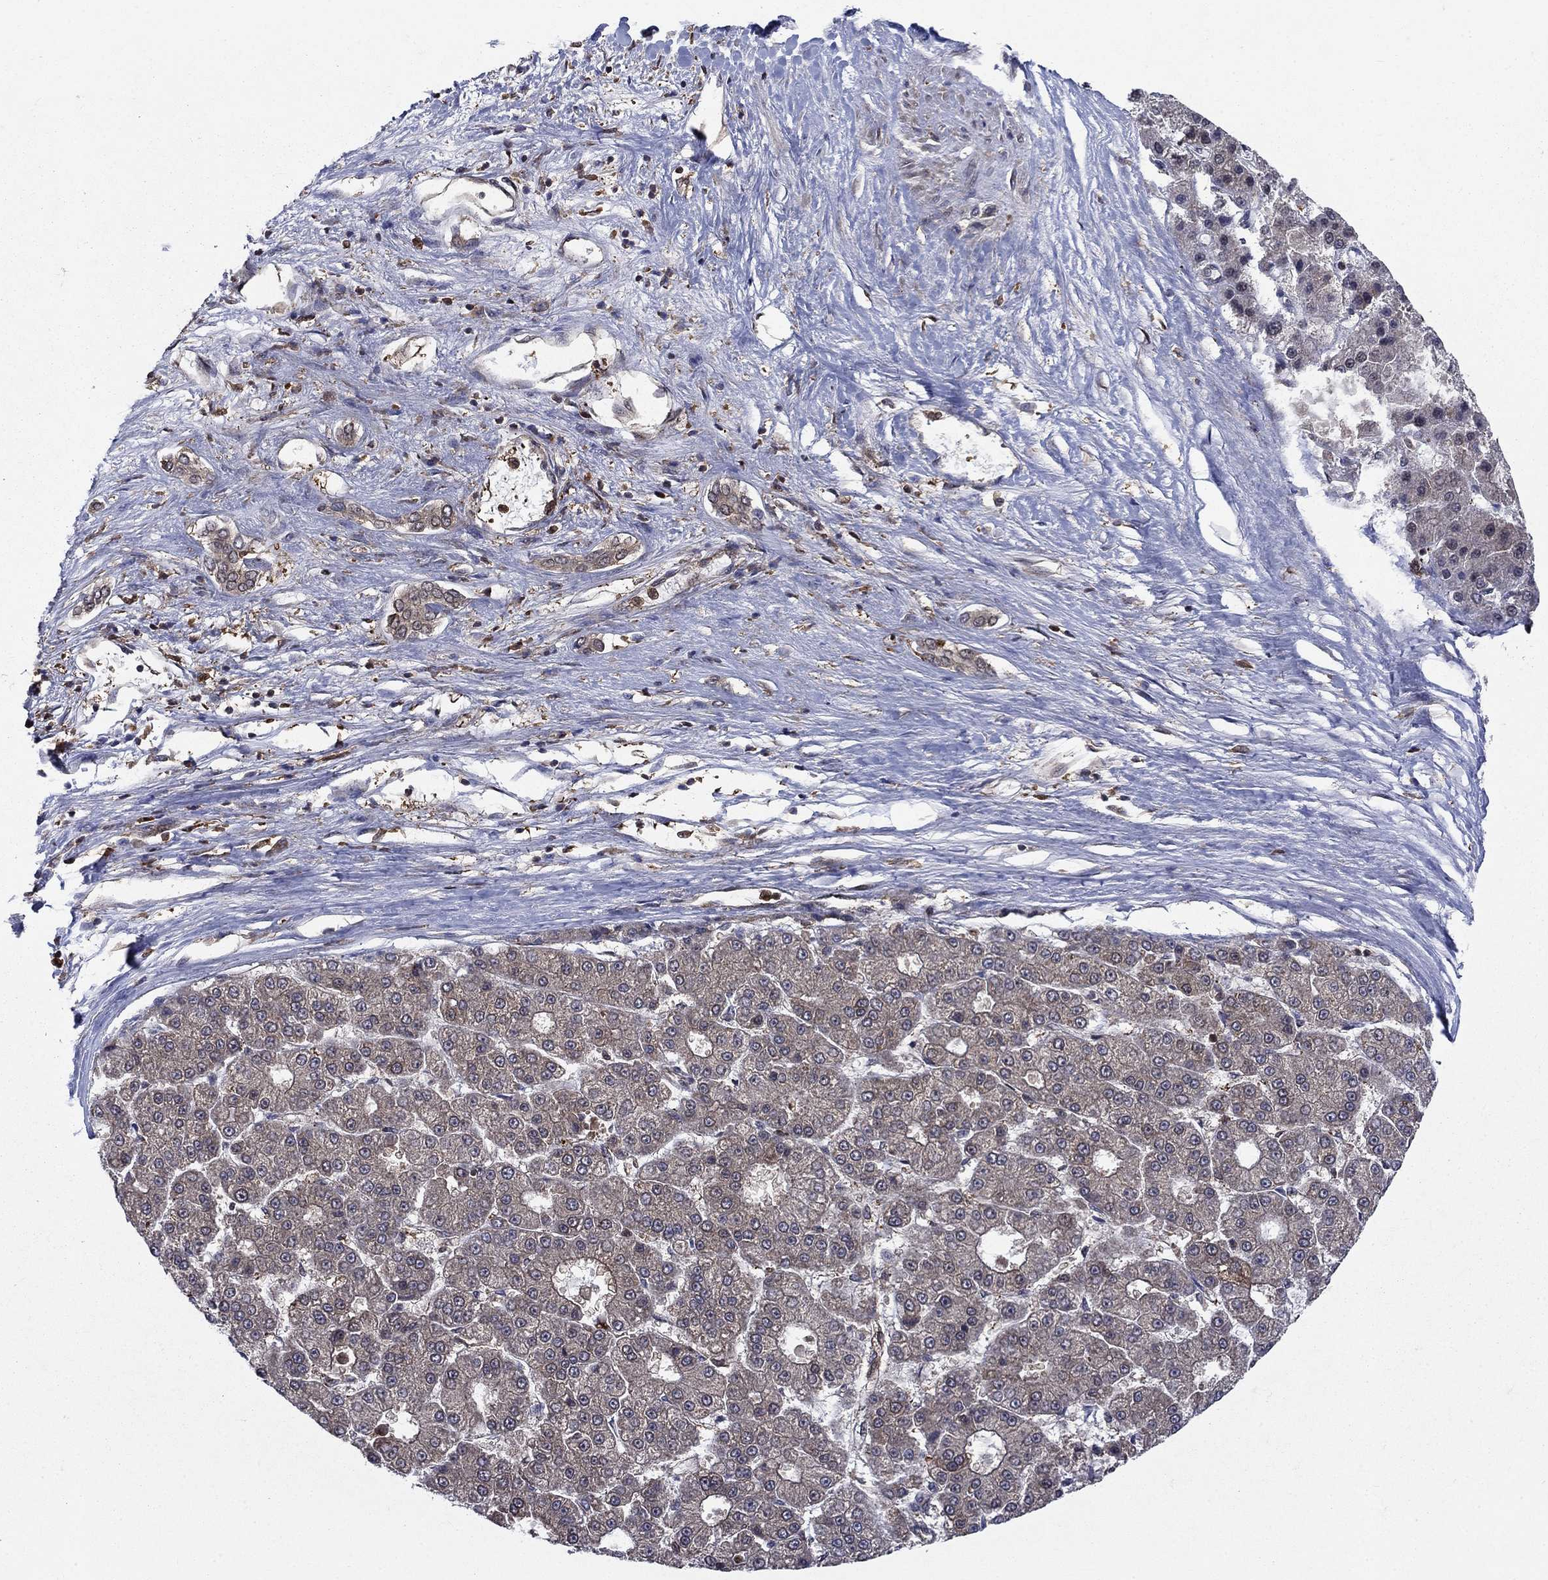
{"staining": {"intensity": "negative", "quantity": "none", "location": "none"}, "tissue": "liver cancer", "cell_type": "Tumor cells", "image_type": "cancer", "snomed": [{"axis": "morphology", "description": "Carcinoma, Hepatocellular, NOS"}, {"axis": "topography", "description": "Liver"}], "caption": "High magnification brightfield microscopy of liver hepatocellular carcinoma stained with DAB (3,3'-diaminobenzidine) (brown) and counterstained with hematoxylin (blue): tumor cells show no significant expression.", "gene": "CACYBP", "patient": {"sex": "male", "age": 70}}